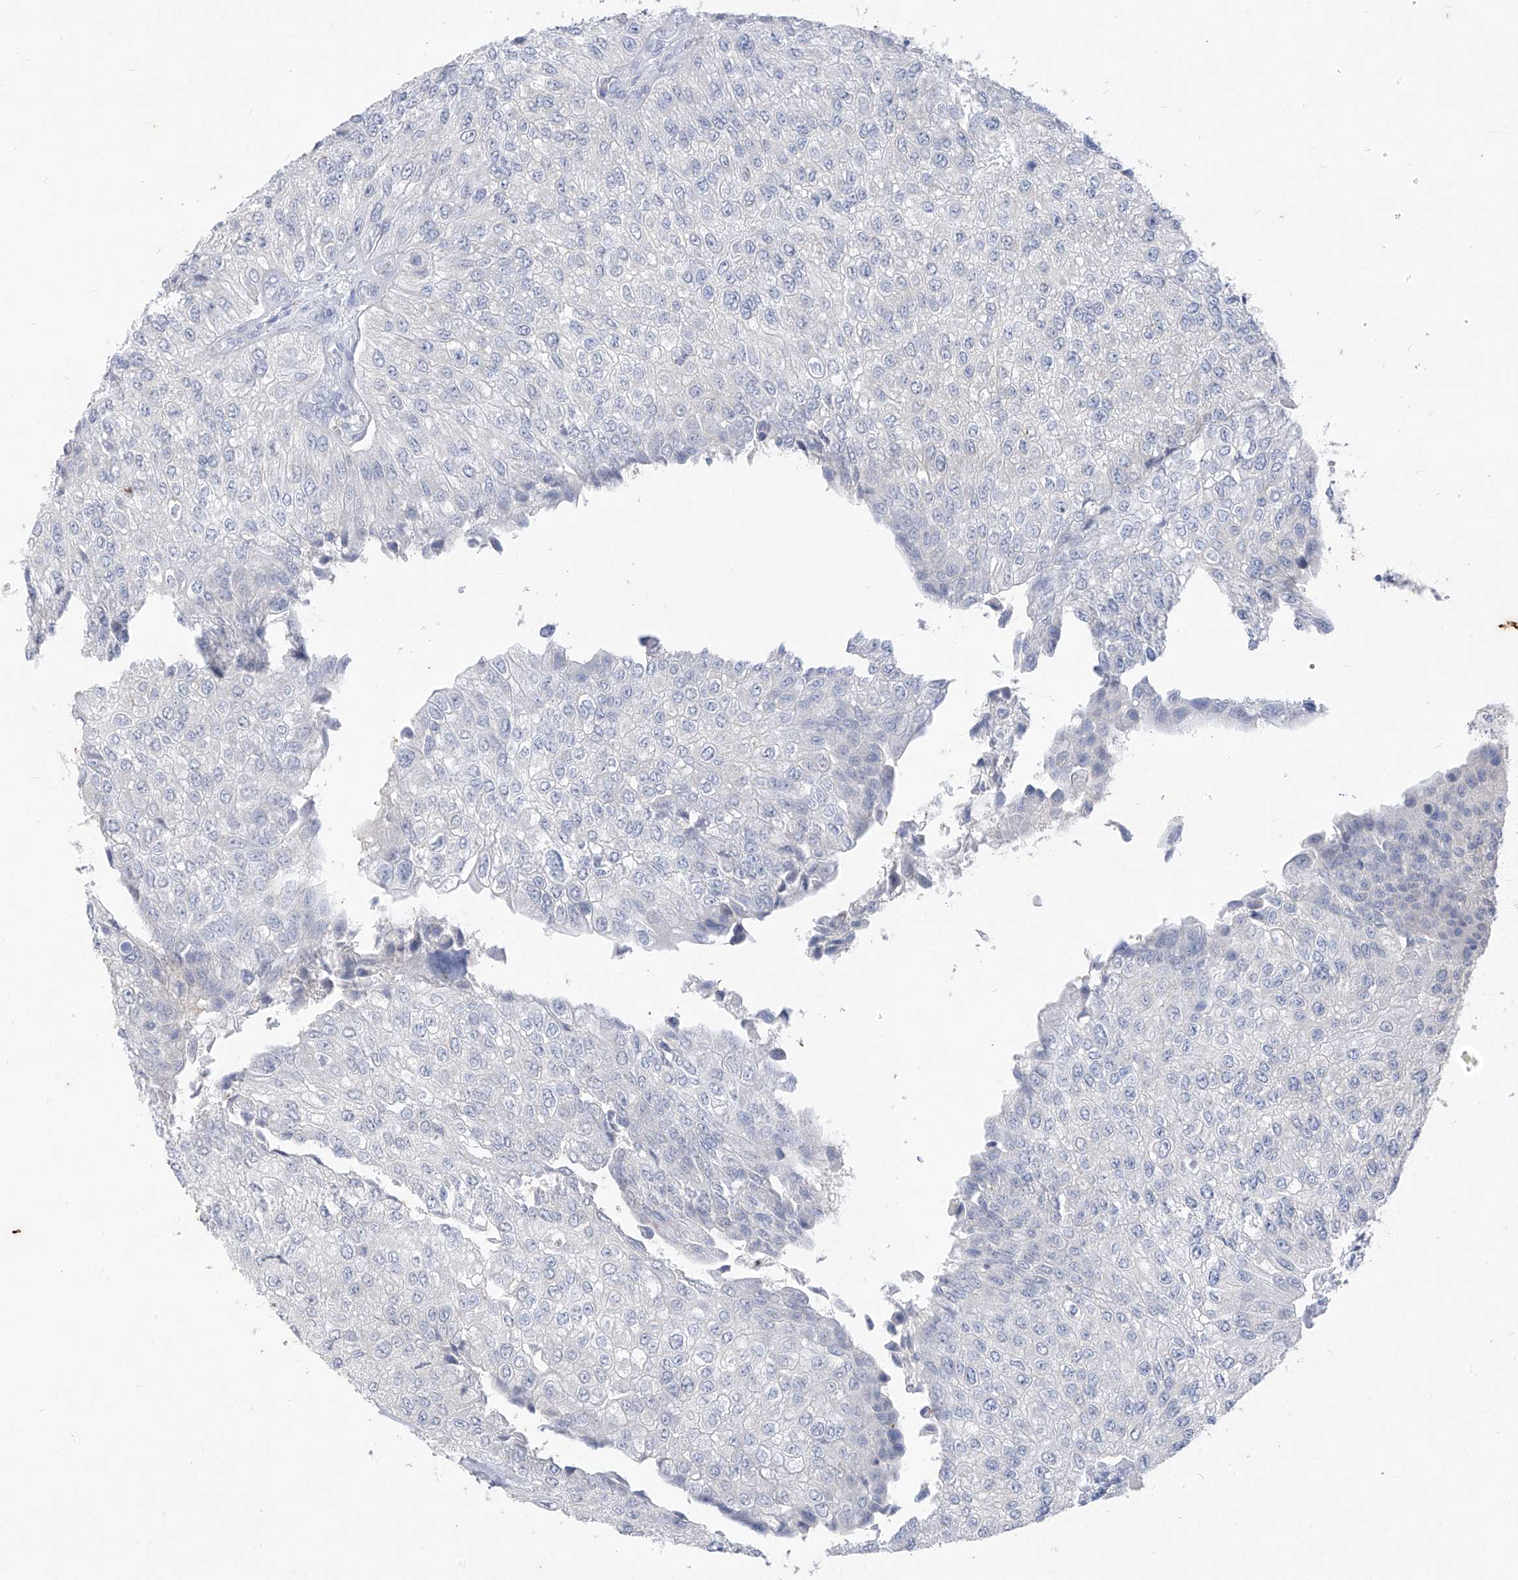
{"staining": {"intensity": "negative", "quantity": "none", "location": "none"}, "tissue": "urothelial cancer", "cell_type": "Tumor cells", "image_type": "cancer", "snomed": [{"axis": "morphology", "description": "Urothelial carcinoma, High grade"}, {"axis": "topography", "description": "Kidney"}, {"axis": "topography", "description": "Urinary bladder"}], "caption": "Photomicrograph shows no protein expression in tumor cells of urothelial cancer tissue. (Stains: DAB IHC with hematoxylin counter stain, Microscopy: brightfield microscopy at high magnification).", "gene": "CX3CR1", "patient": {"sex": "male", "age": 77}}